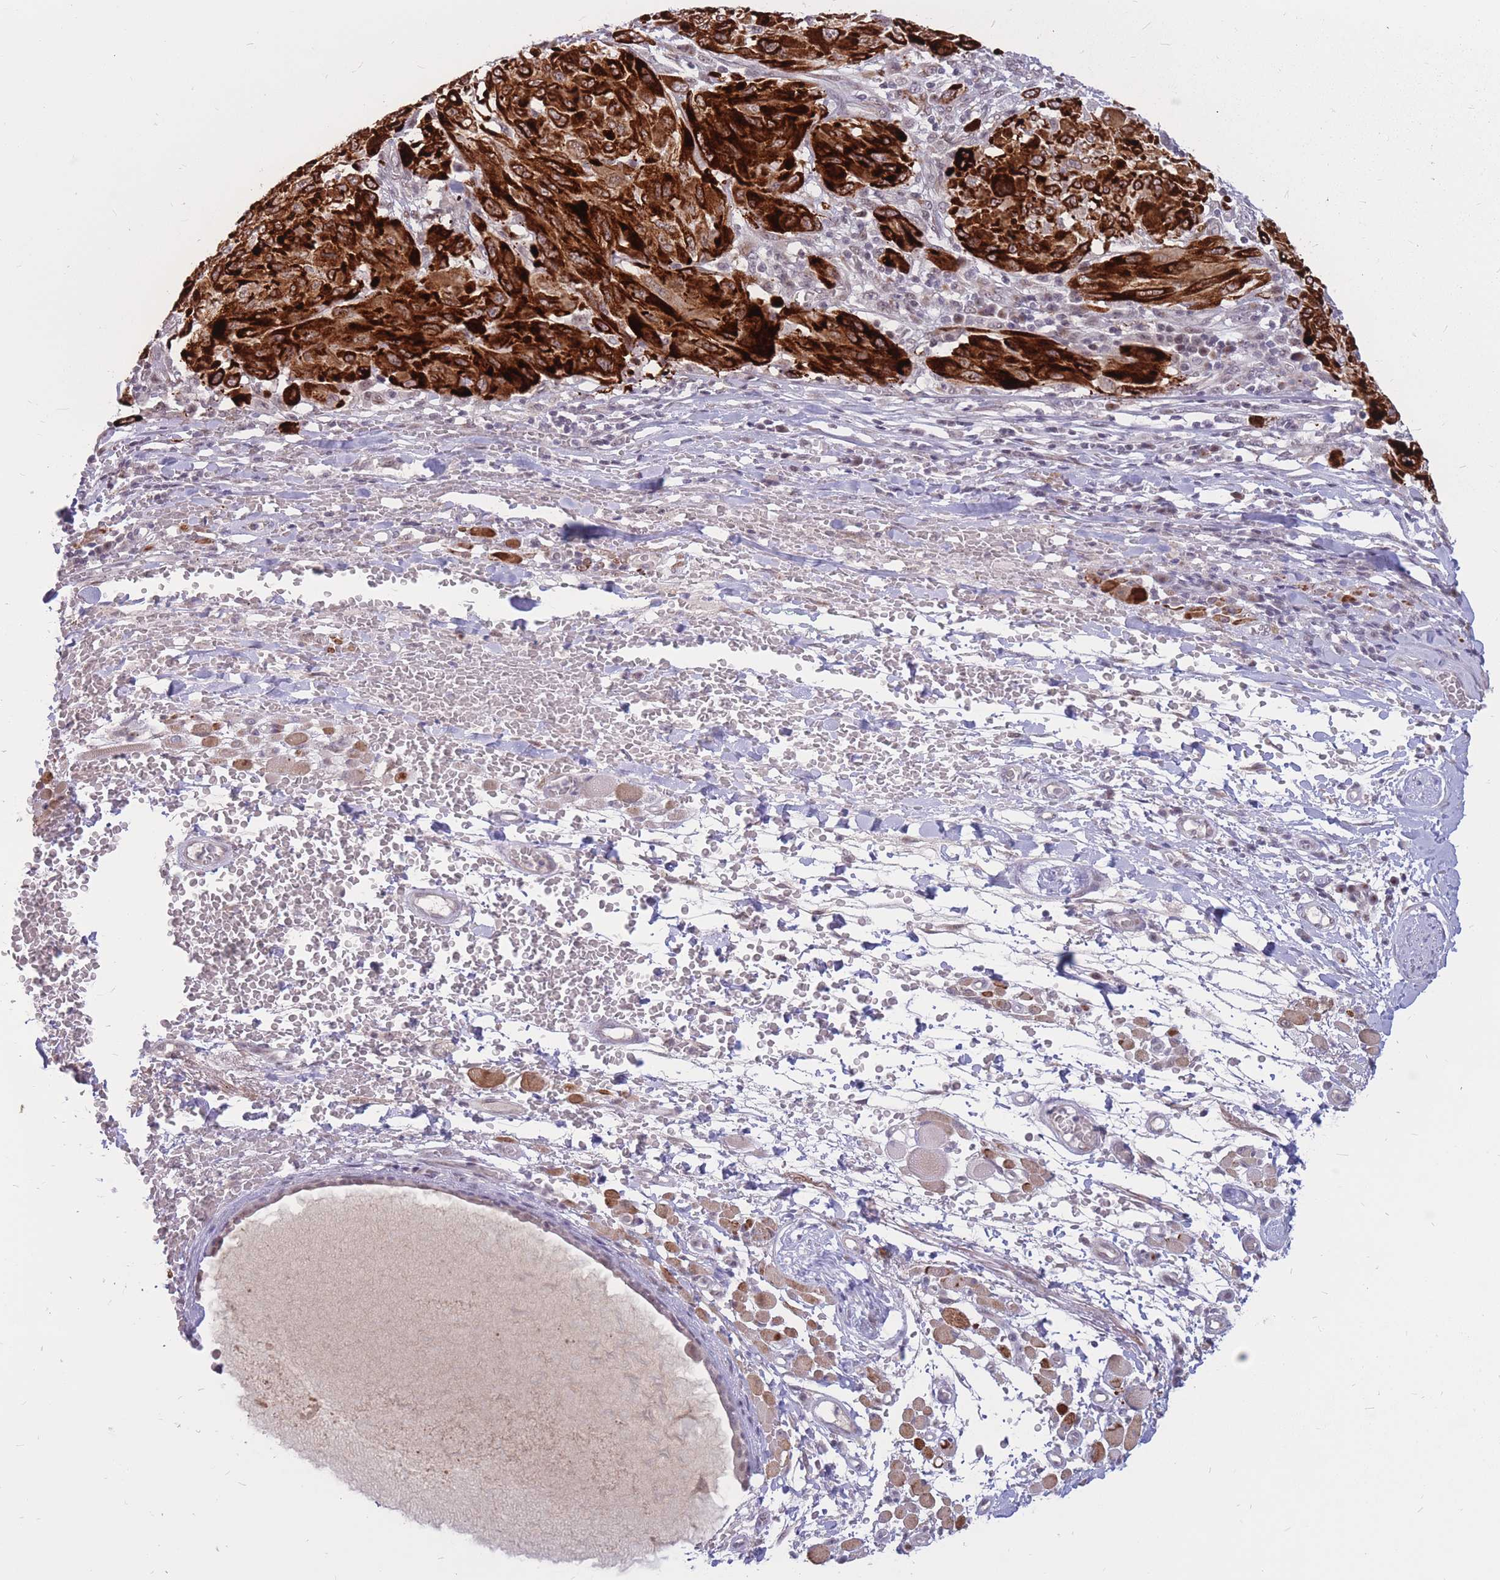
{"staining": {"intensity": "strong", "quantity": ">75%", "location": "cytoplasmic/membranous,nuclear"}, "tissue": "melanoma", "cell_type": "Tumor cells", "image_type": "cancer", "snomed": [{"axis": "morphology", "description": "Malignant melanoma, NOS"}, {"axis": "topography", "description": "Skin"}], "caption": "About >75% of tumor cells in malignant melanoma reveal strong cytoplasmic/membranous and nuclear protein expression as visualized by brown immunohistochemical staining.", "gene": "ADD2", "patient": {"sex": "female", "age": 91}}